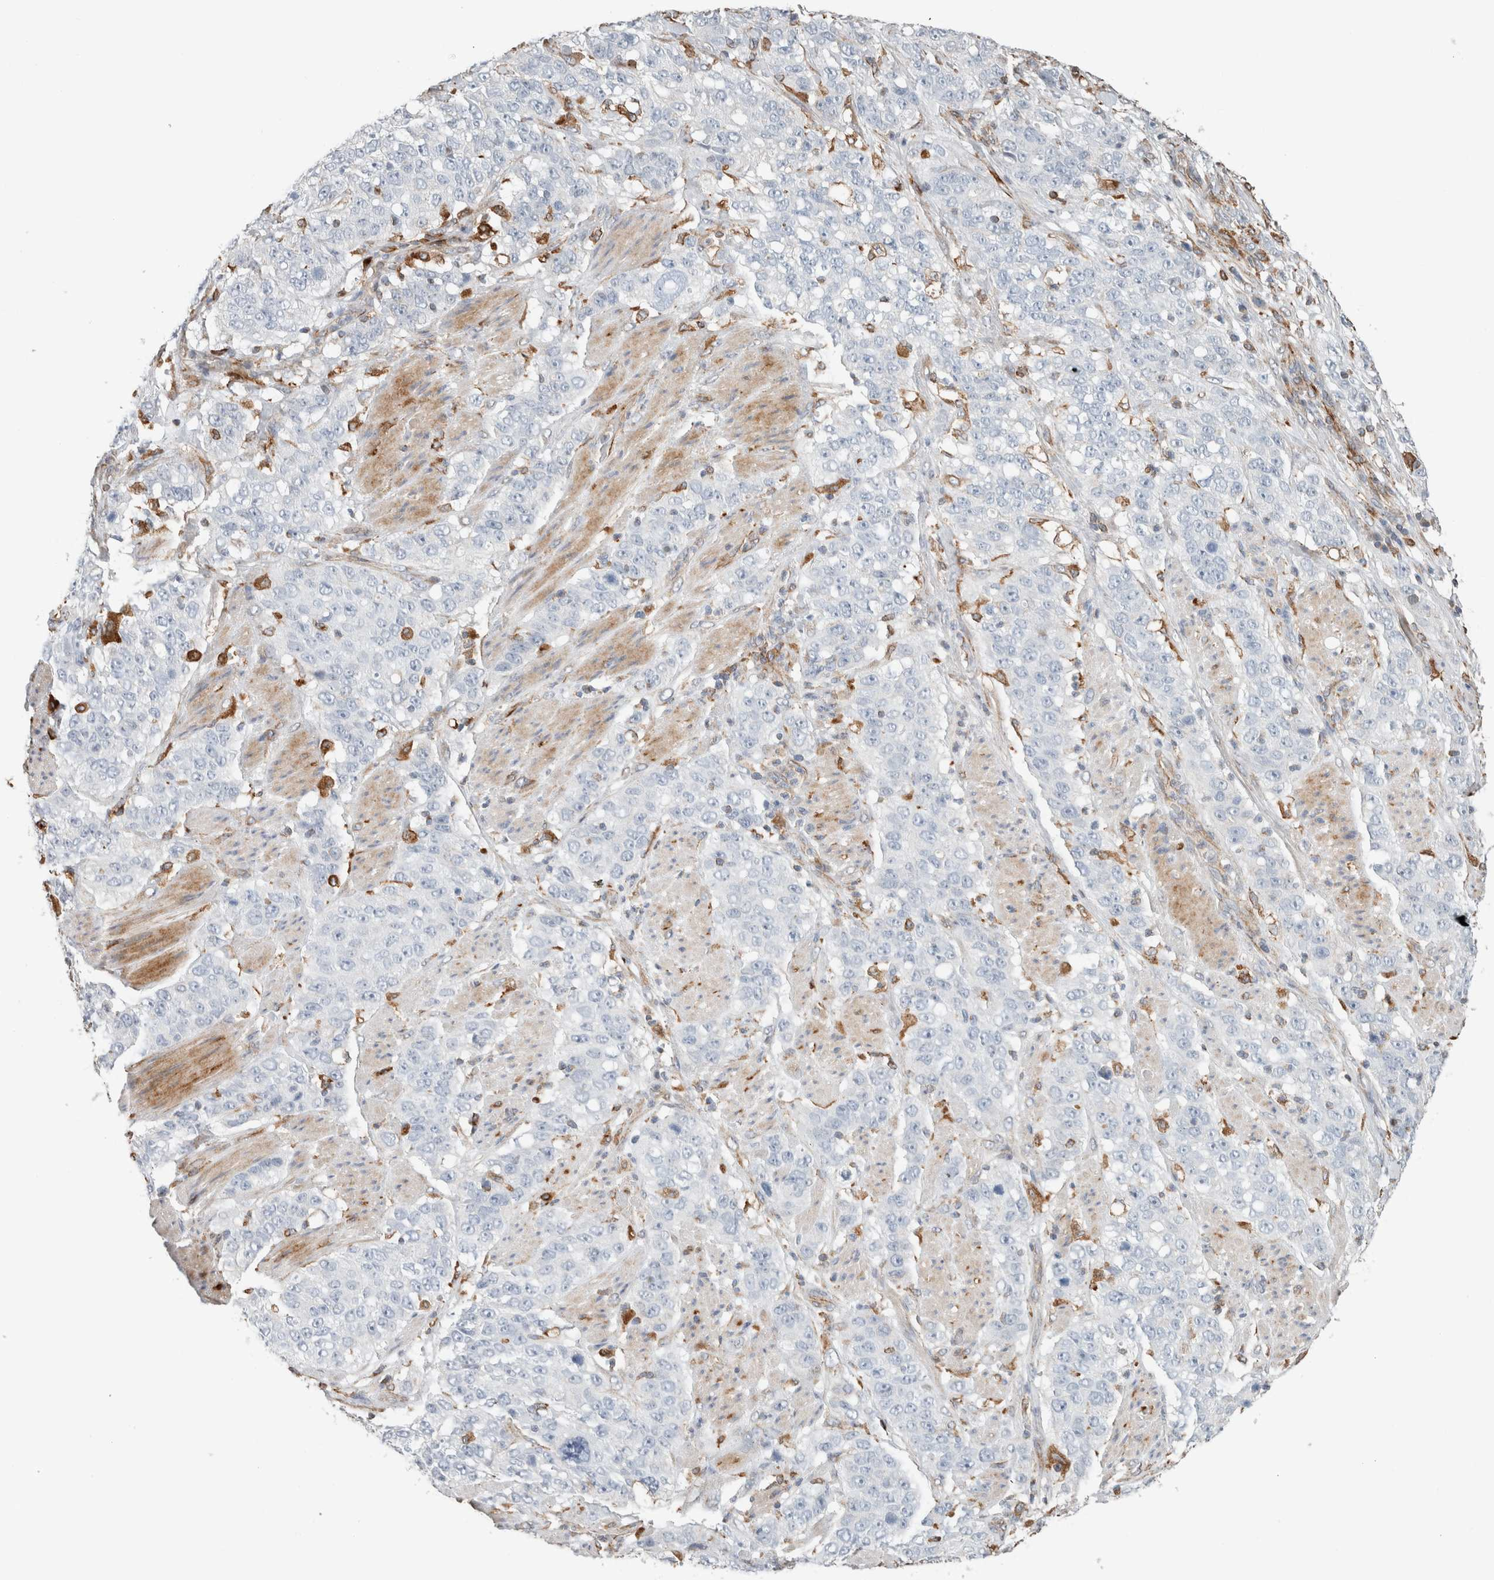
{"staining": {"intensity": "negative", "quantity": "none", "location": "none"}, "tissue": "stomach cancer", "cell_type": "Tumor cells", "image_type": "cancer", "snomed": [{"axis": "morphology", "description": "Adenocarcinoma, NOS"}, {"axis": "topography", "description": "Stomach"}], "caption": "This is an immunohistochemistry histopathology image of human stomach cancer (adenocarcinoma). There is no expression in tumor cells.", "gene": "LY86", "patient": {"sex": "male", "age": 48}}